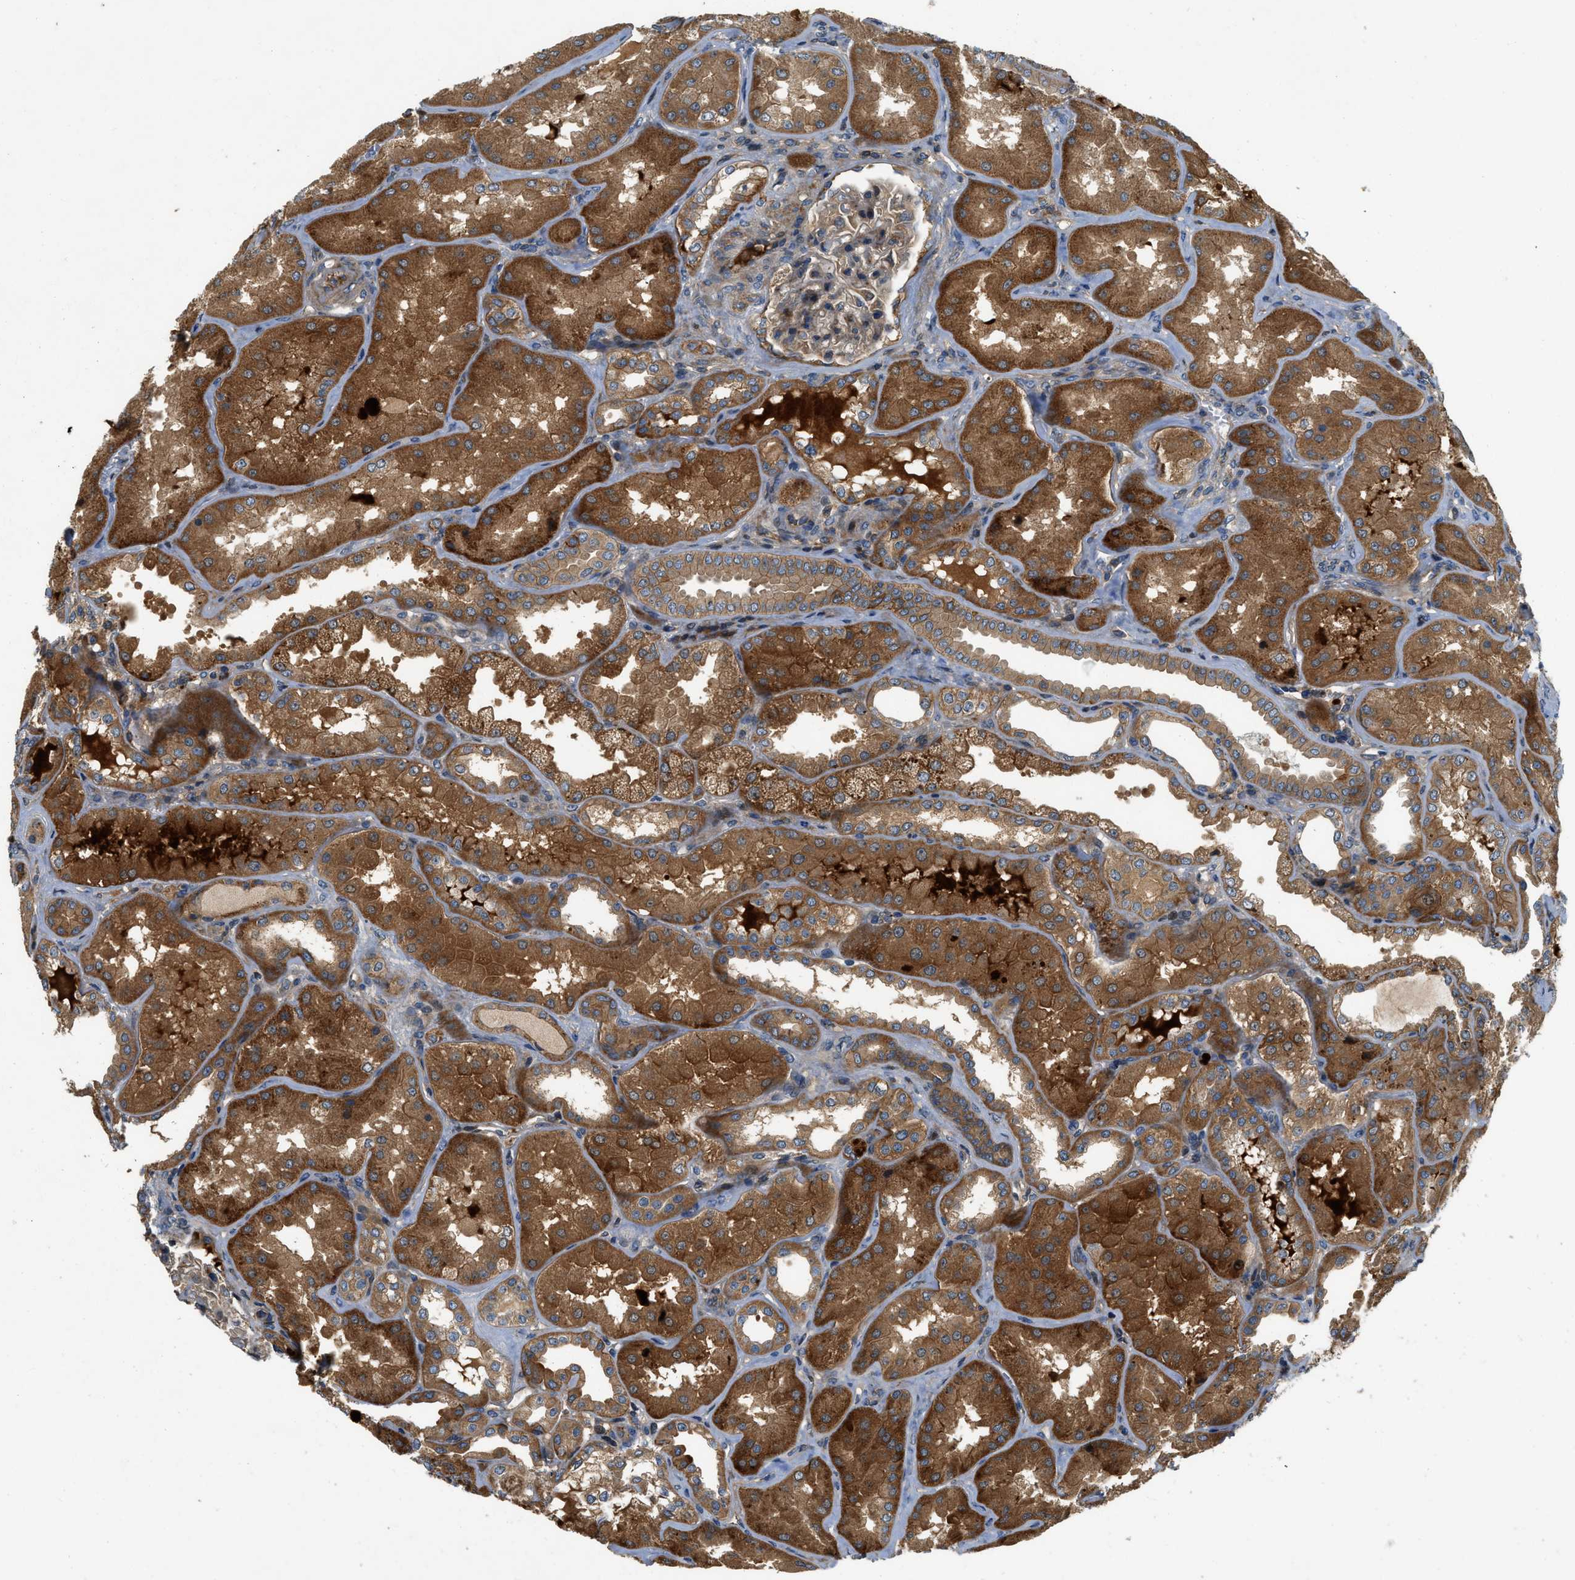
{"staining": {"intensity": "weak", "quantity": "25%-75%", "location": "cytoplasmic/membranous"}, "tissue": "kidney", "cell_type": "Cells in glomeruli", "image_type": "normal", "snomed": [{"axis": "morphology", "description": "Normal tissue, NOS"}, {"axis": "topography", "description": "Kidney"}], "caption": "This image exhibits IHC staining of normal human kidney, with low weak cytoplasmic/membranous expression in approximately 25%-75% of cells in glomeruli.", "gene": "CNNM3", "patient": {"sex": "female", "age": 56}}